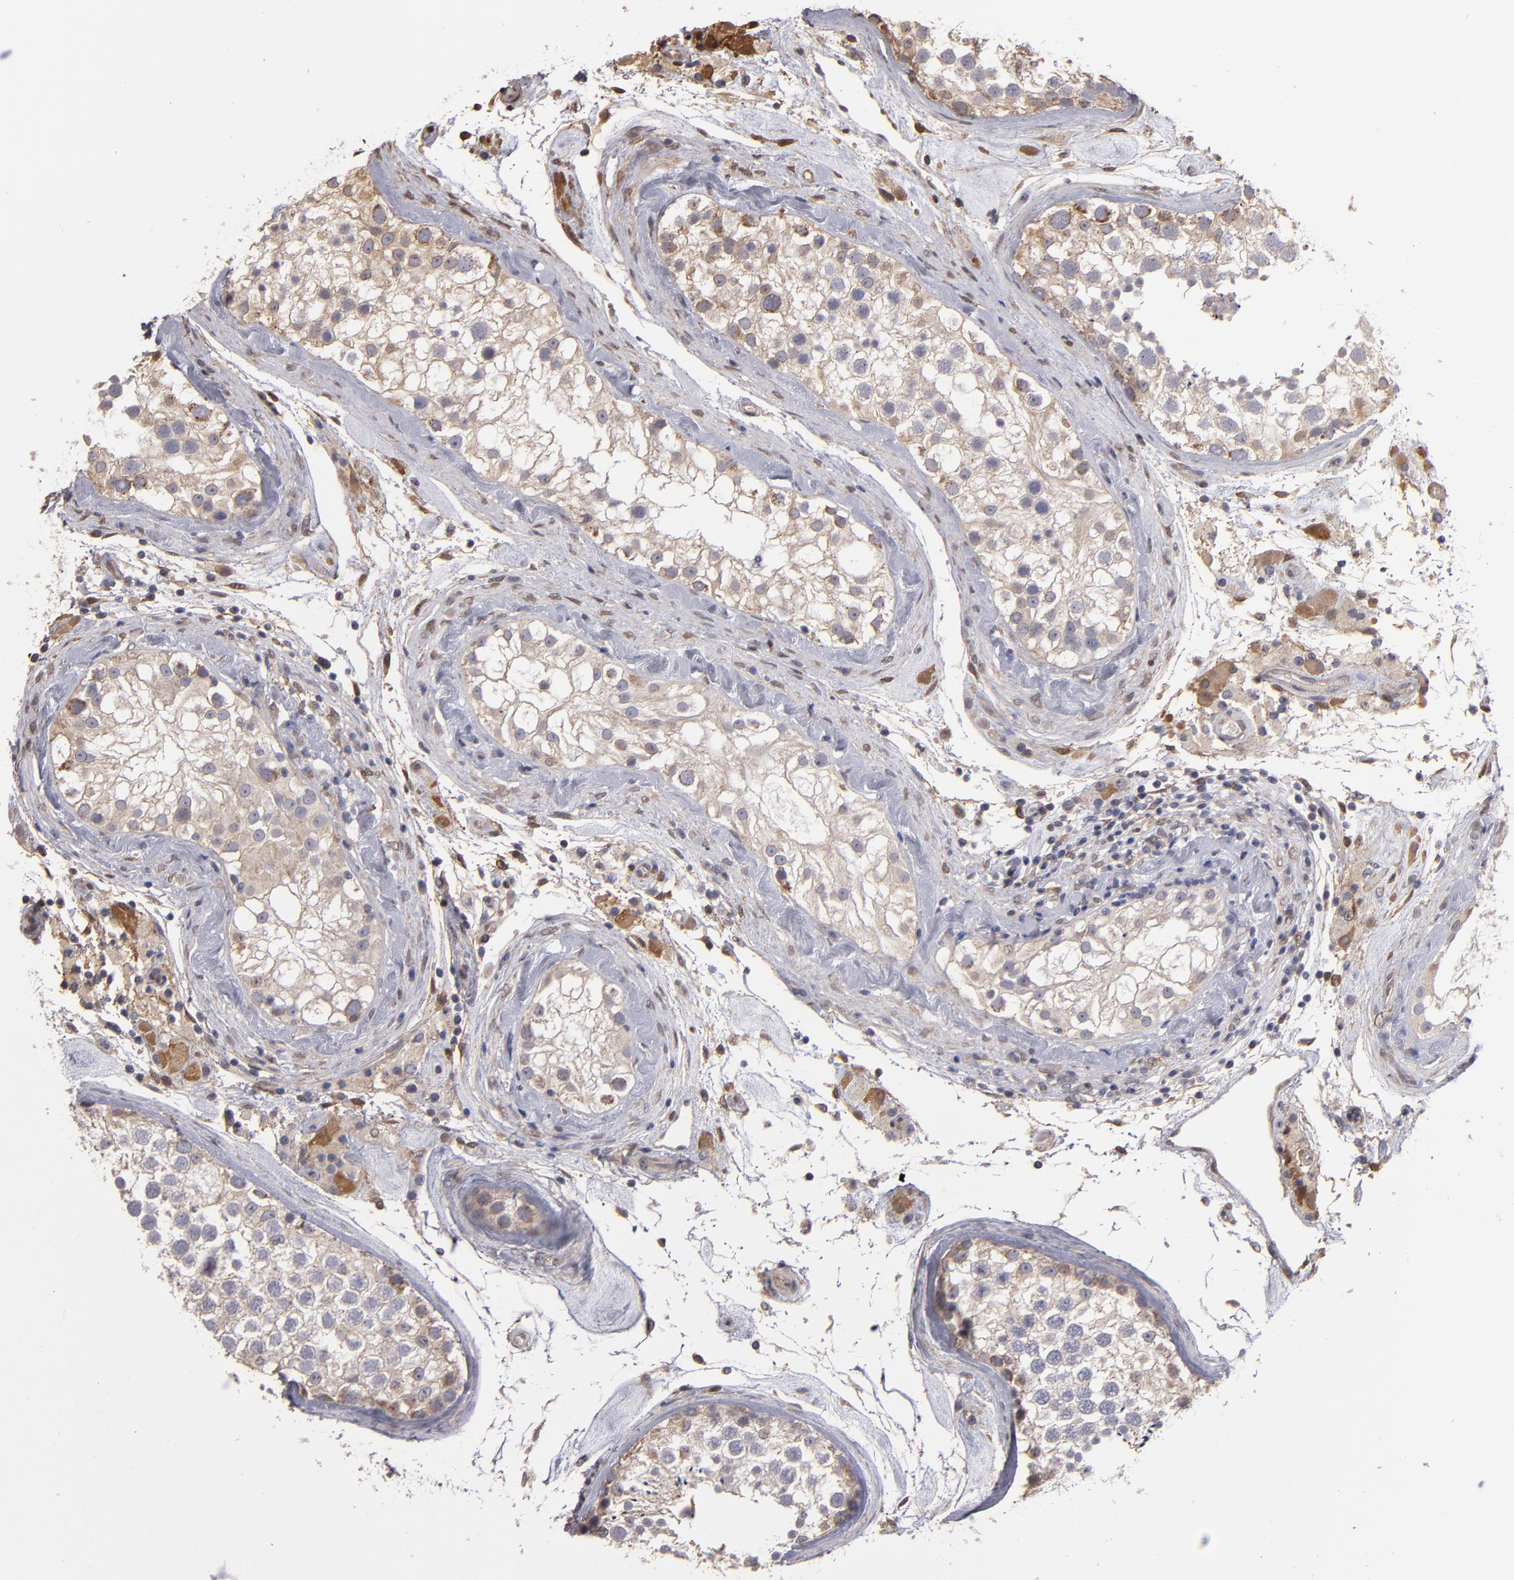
{"staining": {"intensity": "weak", "quantity": ">75%", "location": "cytoplasmic/membranous"}, "tissue": "testis", "cell_type": "Cells in seminiferous ducts", "image_type": "normal", "snomed": [{"axis": "morphology", "description": "Normal tissue, NOS"}, {"axis": "topography", "description": "Testis"}], "caption": "Weak cytoplasmic/membranous protein positivity is seen in approximately >75% of cells in seminiferous ducts in testis.", "gene": "NDRG2", "patient": {"sex": "male", "age": 46}}